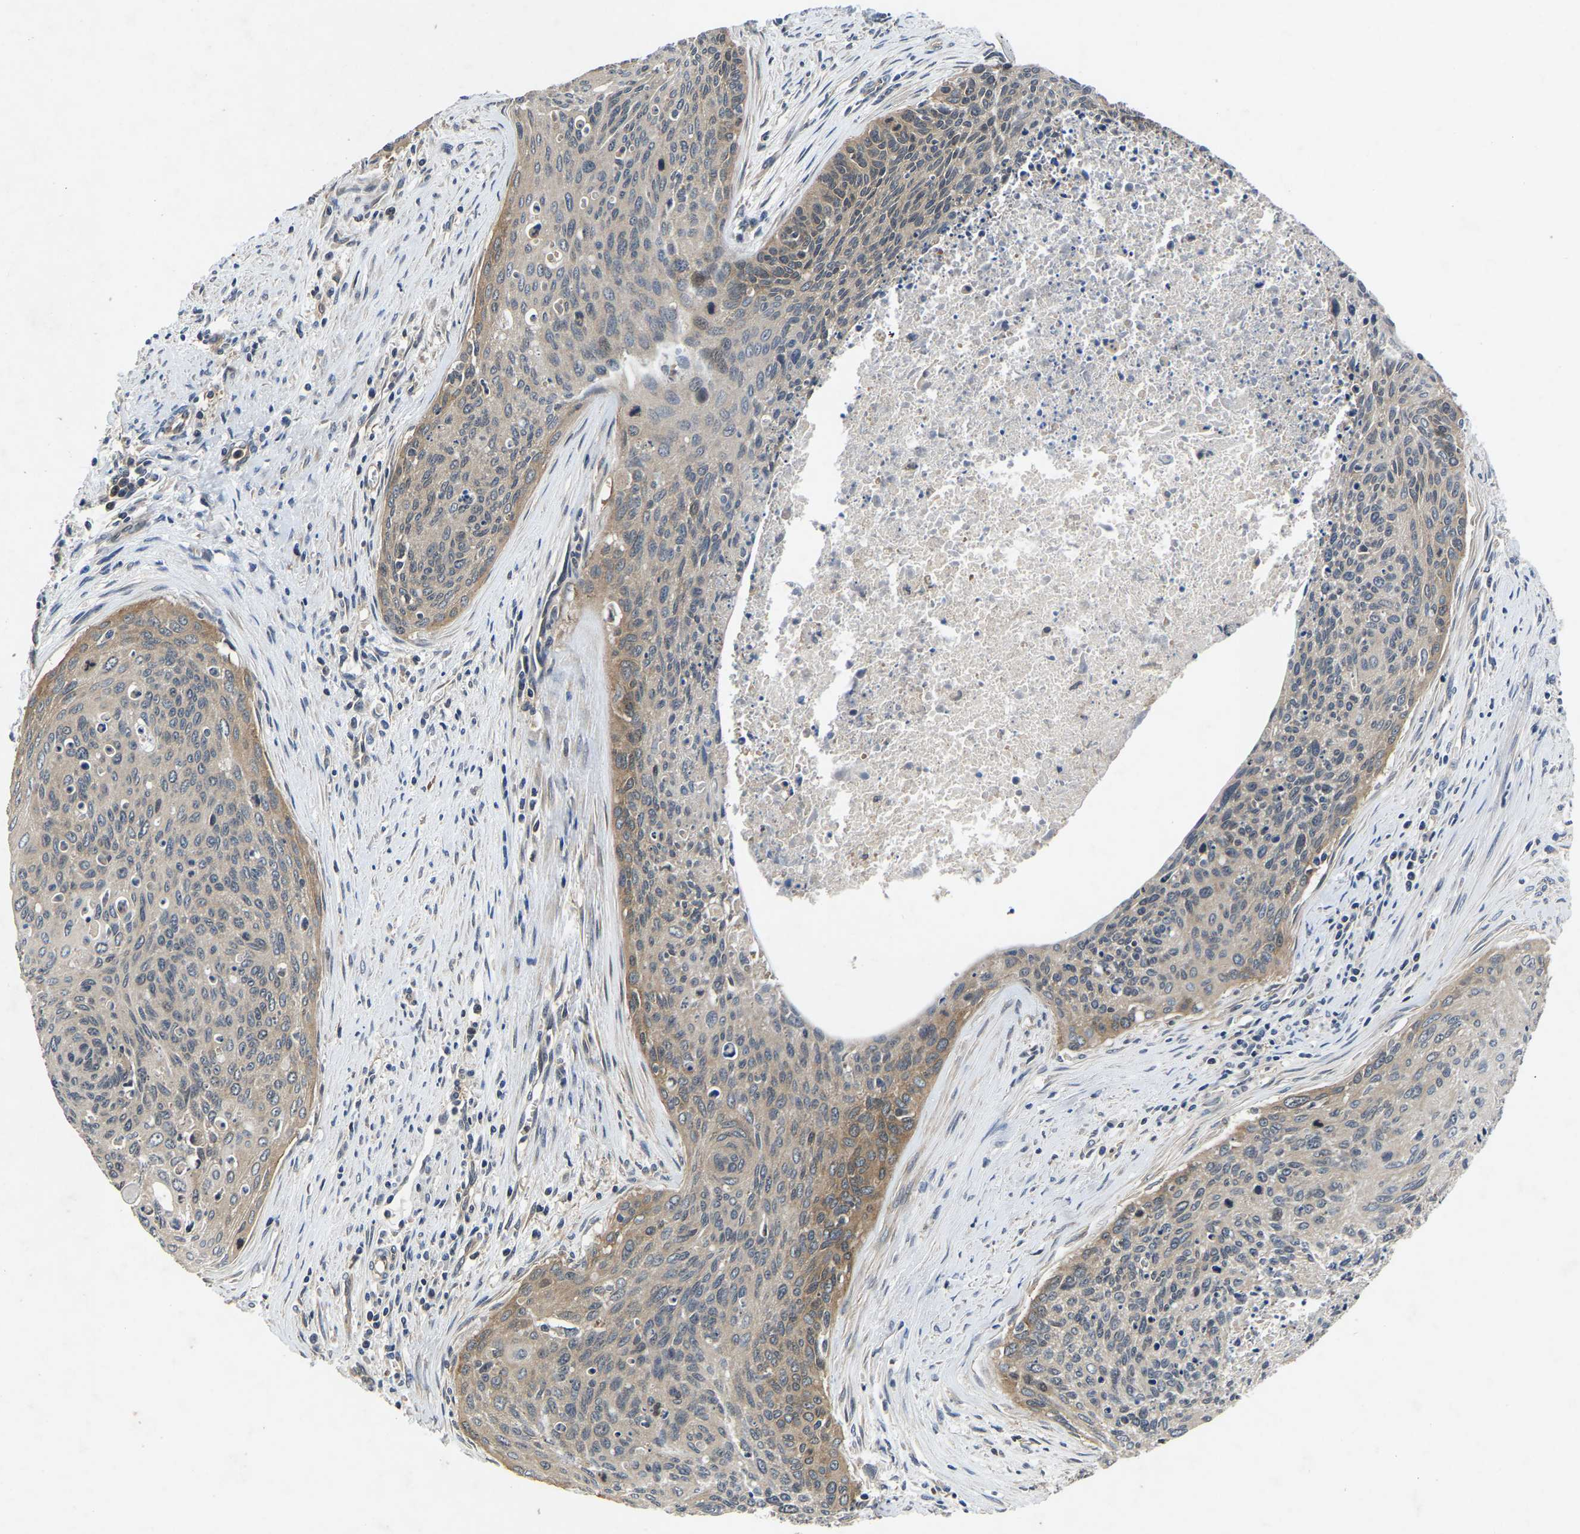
{"staining": {"intensity": "moderate", "quantity": "25%-75%", "location": "cytoplasmic/membranous"}, "tissue": "cervical cancer", "cell_type": "Tumor cells", "image_type": "cancer", "snomed": [{"axis": "morphology", "description": "Squamous cell carcinoma, NOS"}, {"axis": "topography", "description": "Cervix"}], "caption": "An image of squamous cell carcinoma (cervical) stained for a protein shows moderate cytoplasmic/membranous brown staining in tumor cells.", "gene": "FGD5", "patient": {"sex": "female", "age": 55}}